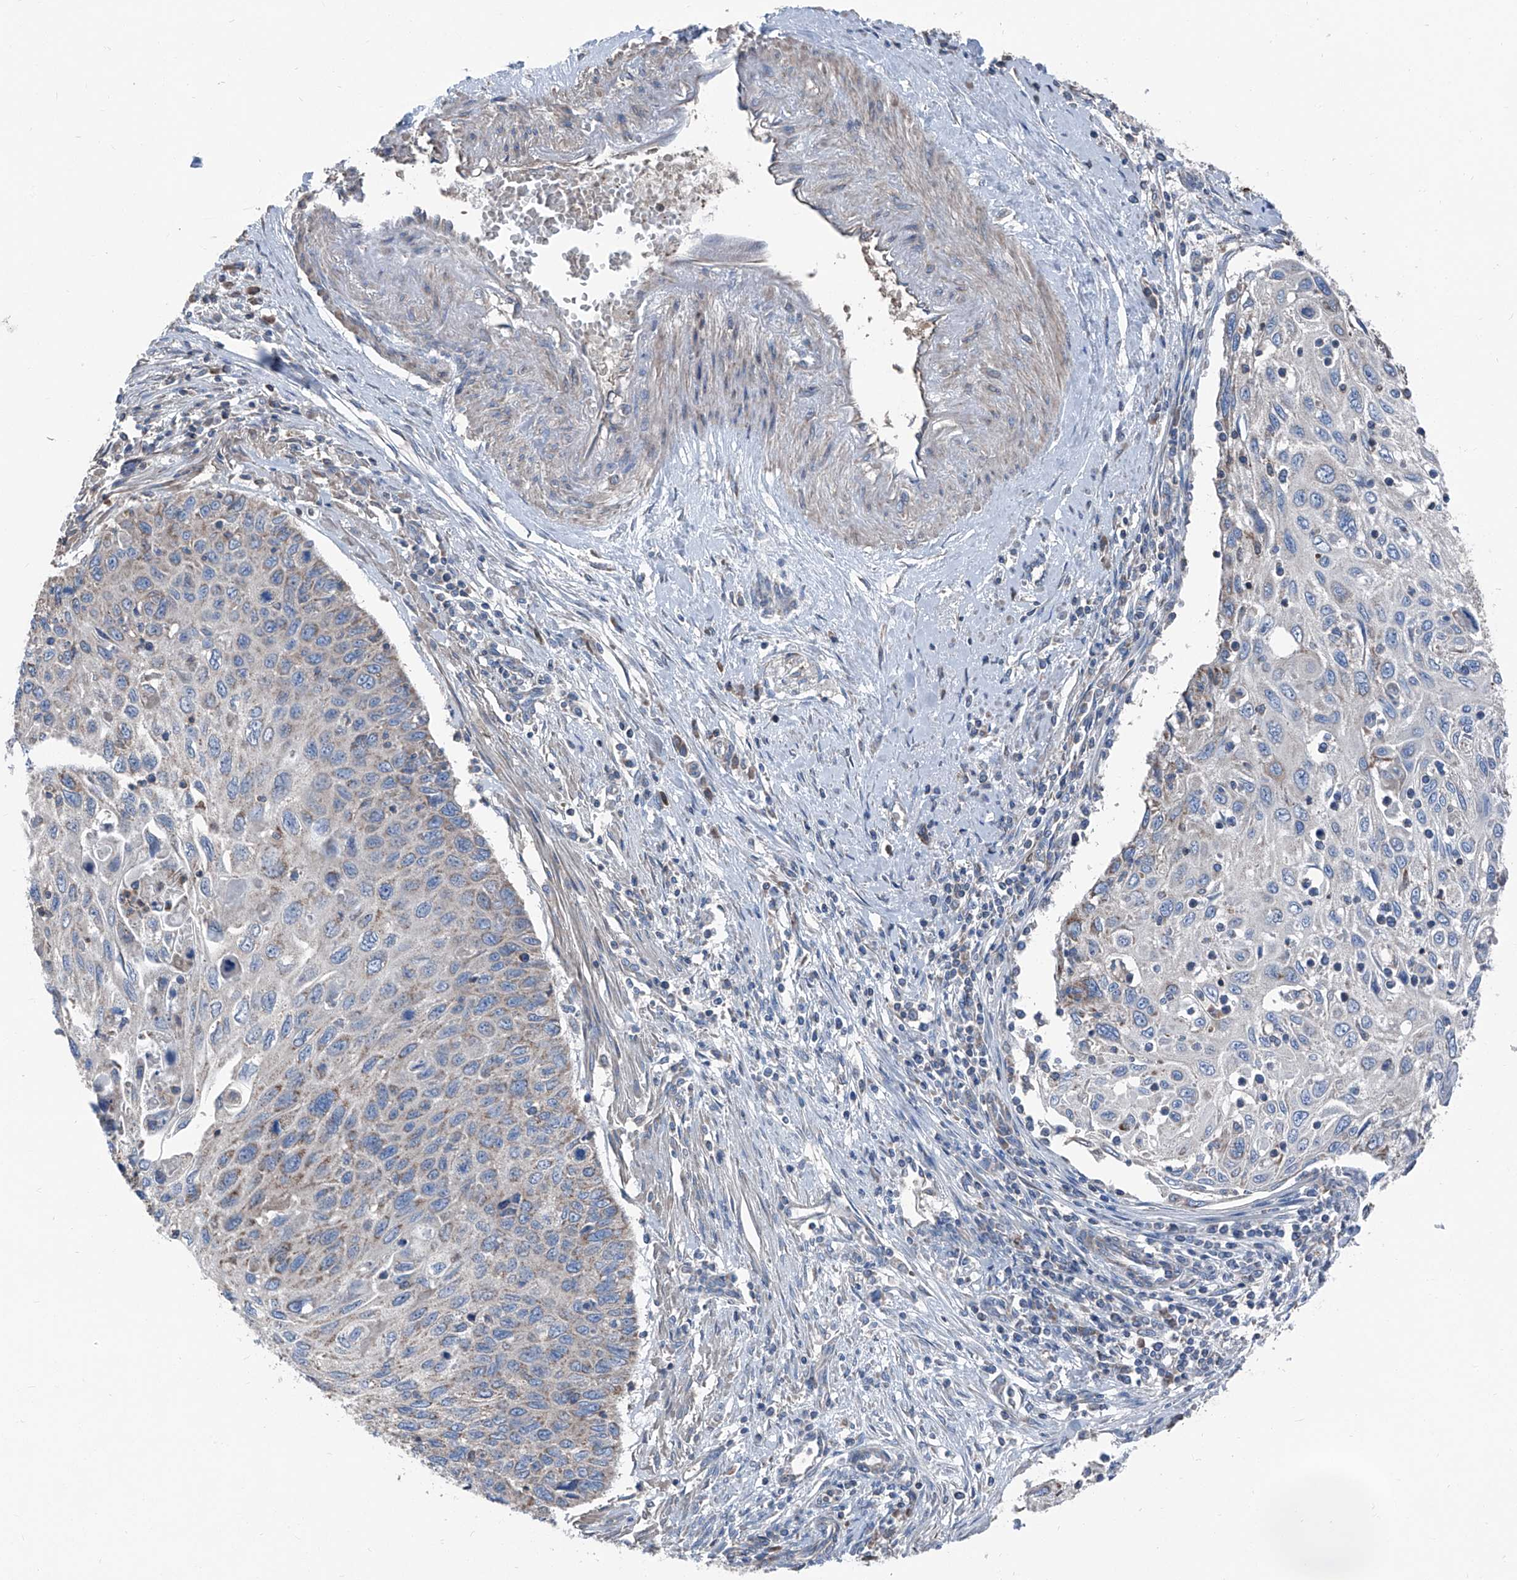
{"staining": {"intensity": "weak", "quantity": "<25%", "location": "cytoplasmic/membranous"}, "tissue": "cervical cancer", "cell_type": "Tumor cells", "image_type": "cancer", "snomed": [{"axis": "morphology", "description": "Squamous cell carcinoma, NOS"}, {"axis": "topography", "description": "Cervix"}], "caption": "Histopathology image shows no significant protein staining in tumor cells of cervical squamous cell carcinoma.", "gene": "GPAT3", "patient": {"sex": "female", "age": 70}}